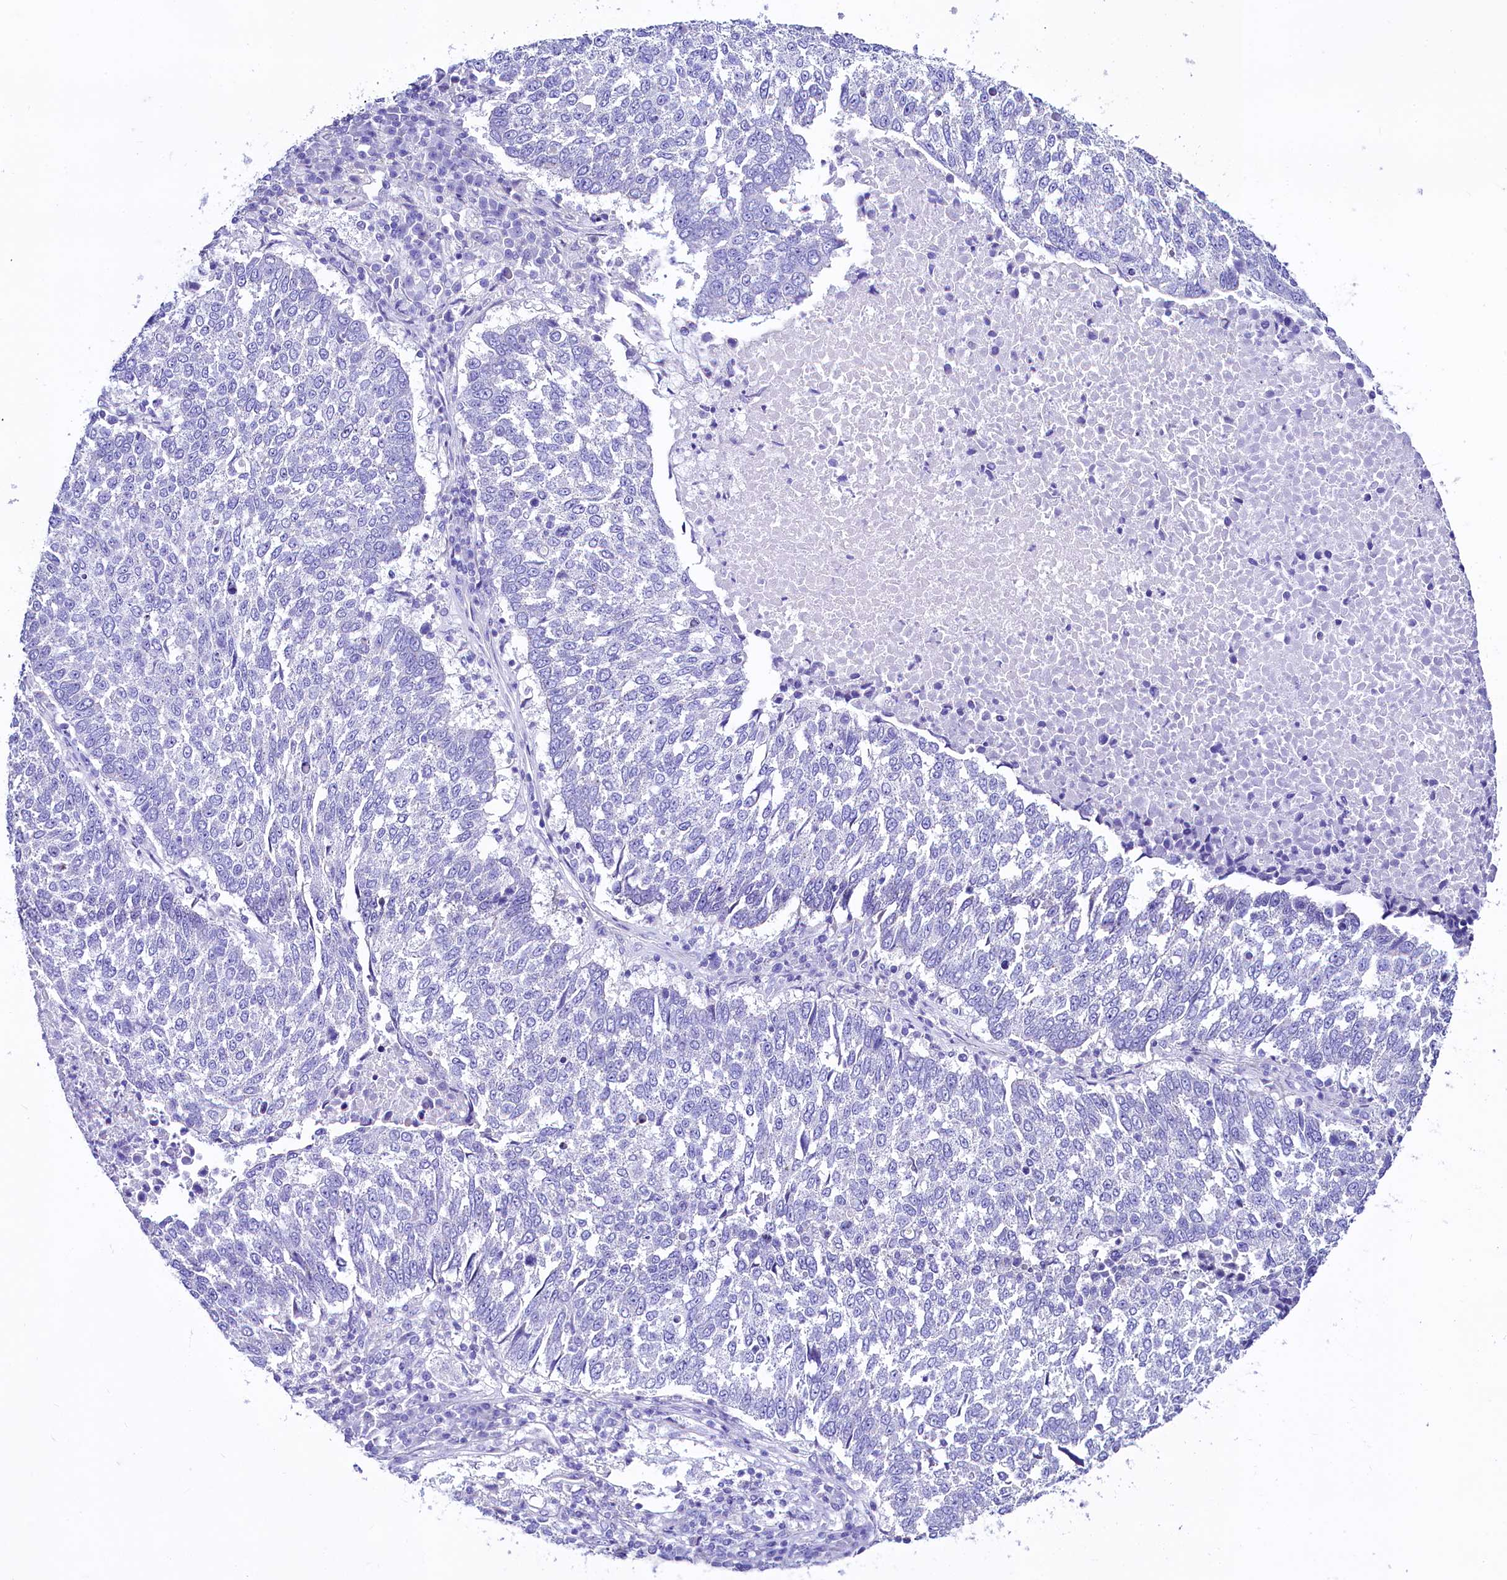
{"staining": {"intensity": "negative", "quantity": "none", "location": "none"}, "tissue": "lung cancer", "cell_type": "Tumor cells", "image_type": "cancer", "snomed": [{"axis": "morphology", "description": "Squamous cell carcinoma, NOS"}, {"axis": "topography", "description": "Lung"}], "caption": "High magnification brightfield microscopy of lung cancer stained with DAB (brown) and counterstained with hematoxylin (blue): tumor cells show no significant positivity.", "gene": "RBP3", "patient": {"sex": "male", "age": 73}}